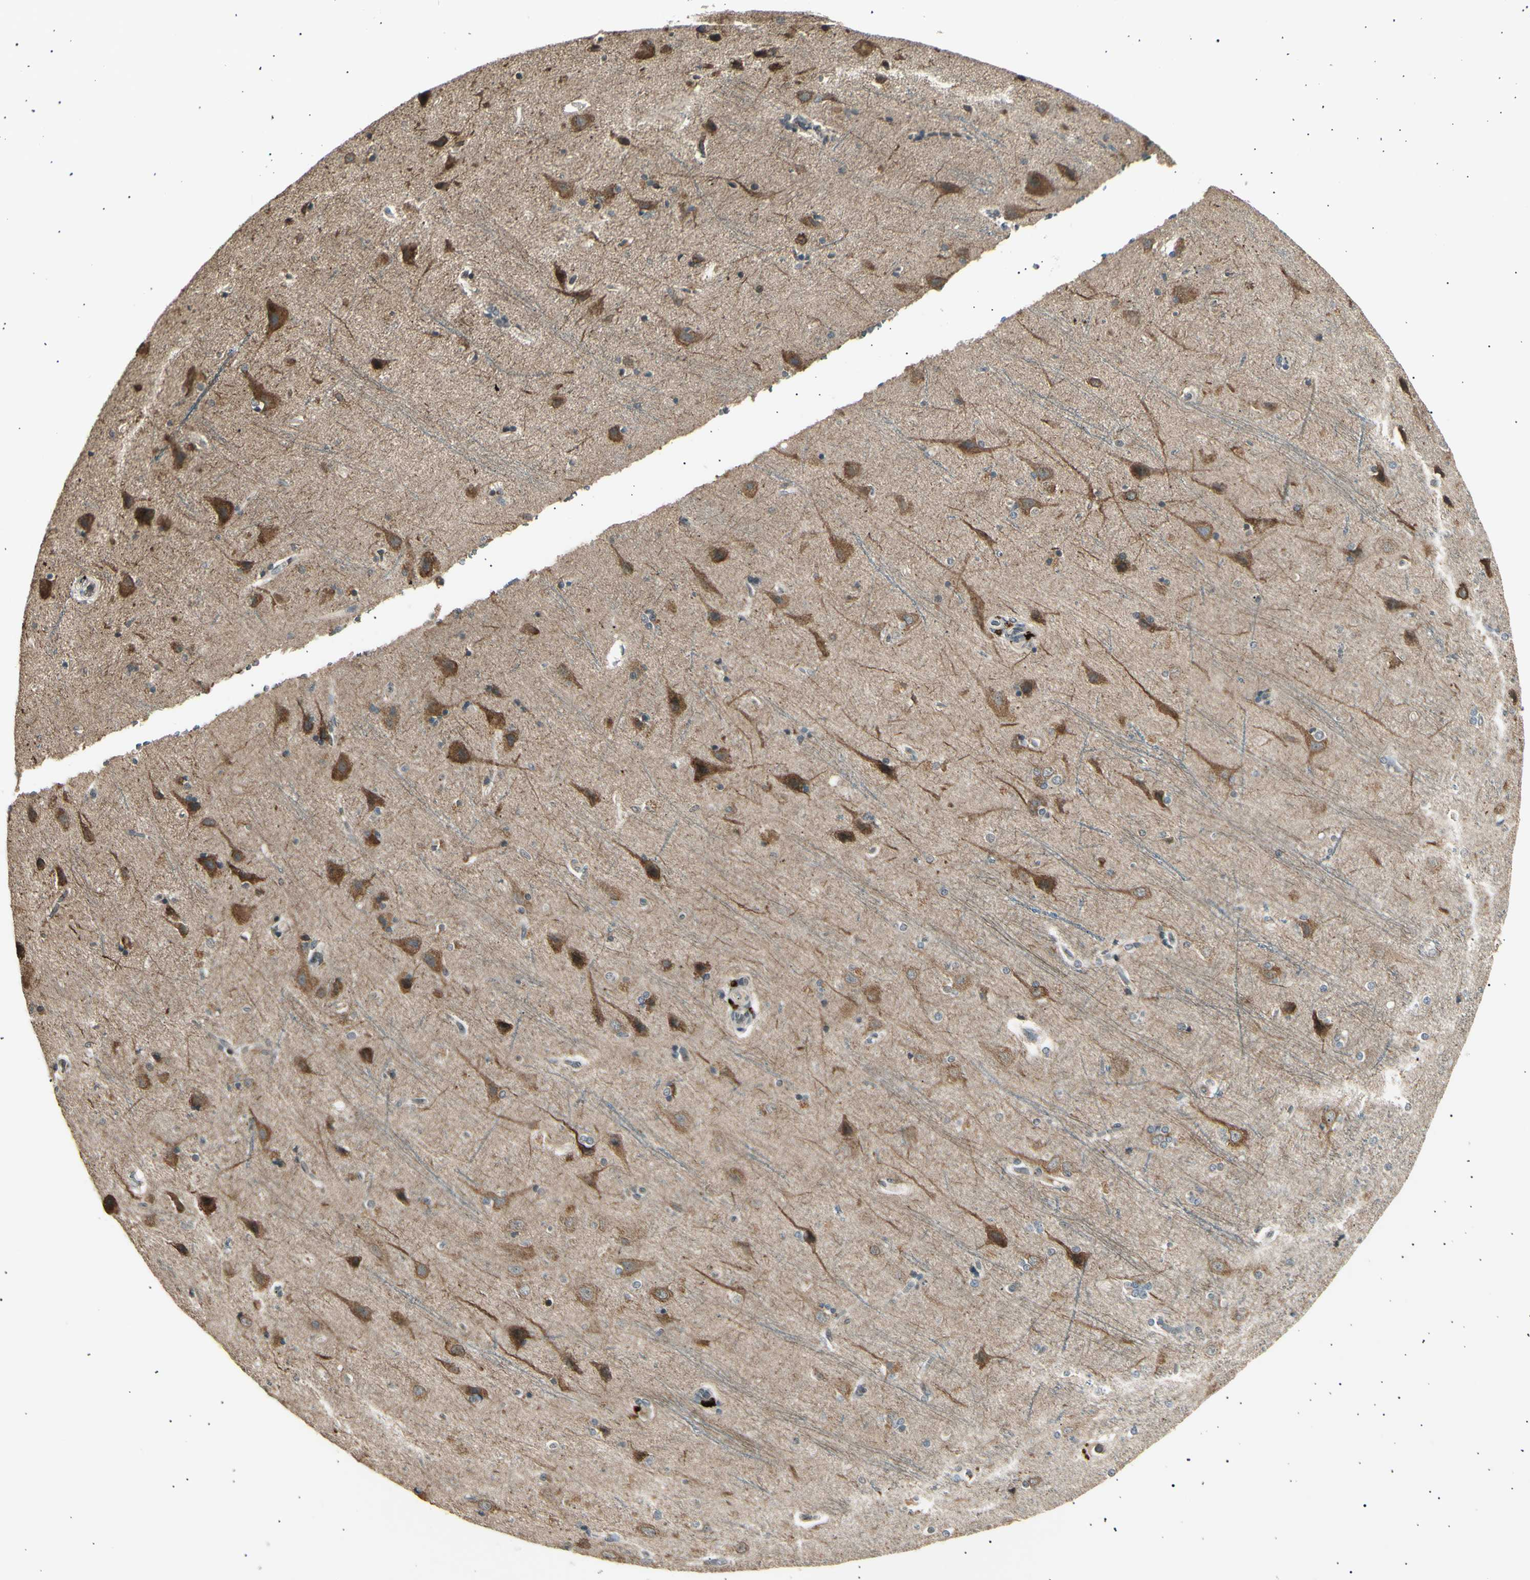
{"staining": {"intensity": "negative", "quantity": "none", "location": "none"}, "tissue": "cerebral cortex", "cell_type": "Endothelial cells", "image_type": "normal", "snomed": [{"axis": "morphology", "description": "Normal tissue, NOS"}, {"axis": "topography", "description": "Cerebral cortex"}], "caption": "Cerebral cortex stained for a protein using immunohistochemistry reveals no positivity endothelial cells.", "gene": "NUAK2", "patient": {"sex": "female", "age": 54}}